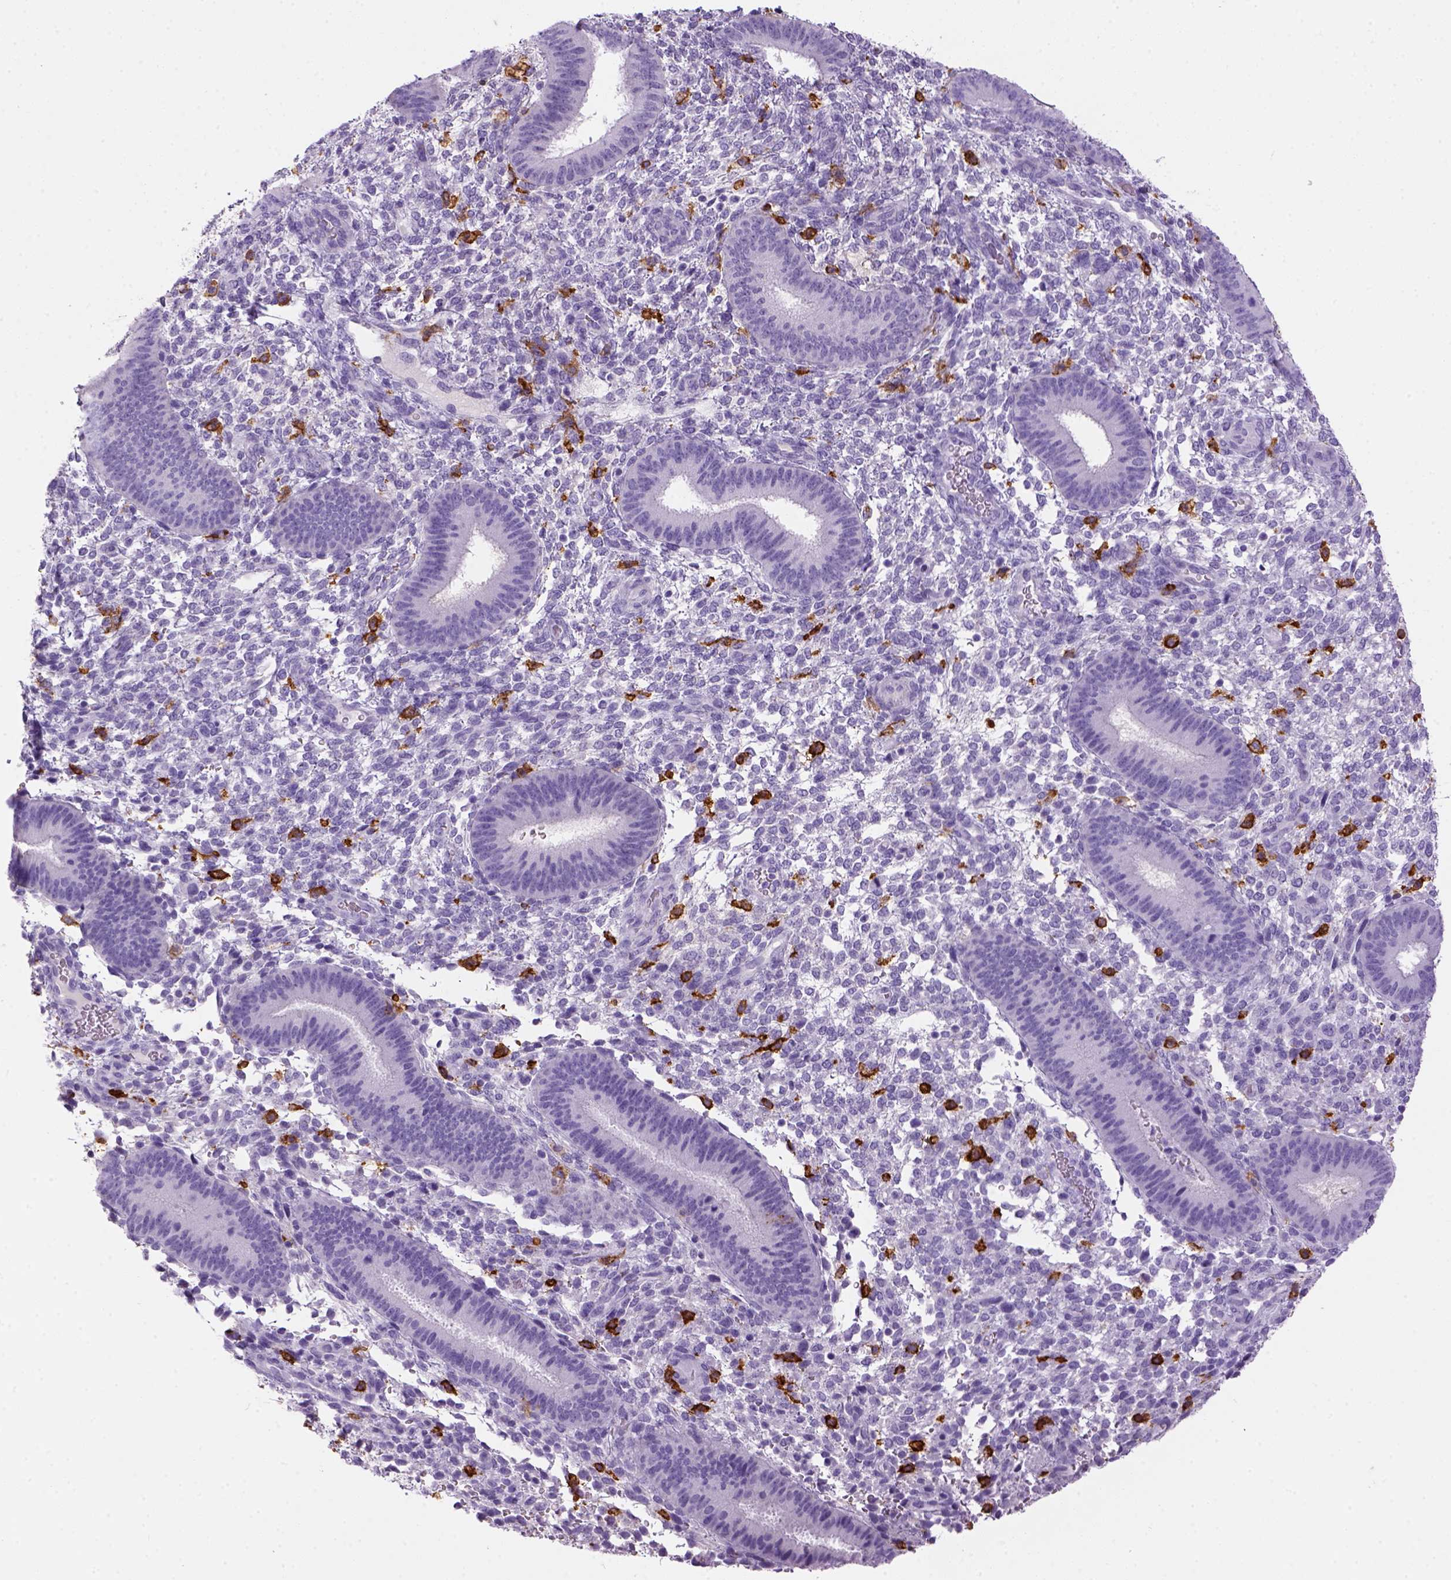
{"staining": {"intensity": "negative", "quantity": "none", "location": "none"}, "tissue": "endometrium", "cell_type": "Cells in endometrial stroma", "image_type": "normal", "snomed": [{"axis": "morphology", "description": "Normal tissue, NOS"}, {"axis": "topography", "description": "Endometrium"}], "caption": "DAB (3,3'-diaminobenzidine) immunohistochemical staining of unremarkable endometrium displays no significant staining in cells in endometrial stroma.", "gene": "CD14", "patient": {"sex": "female", "age": 39}}